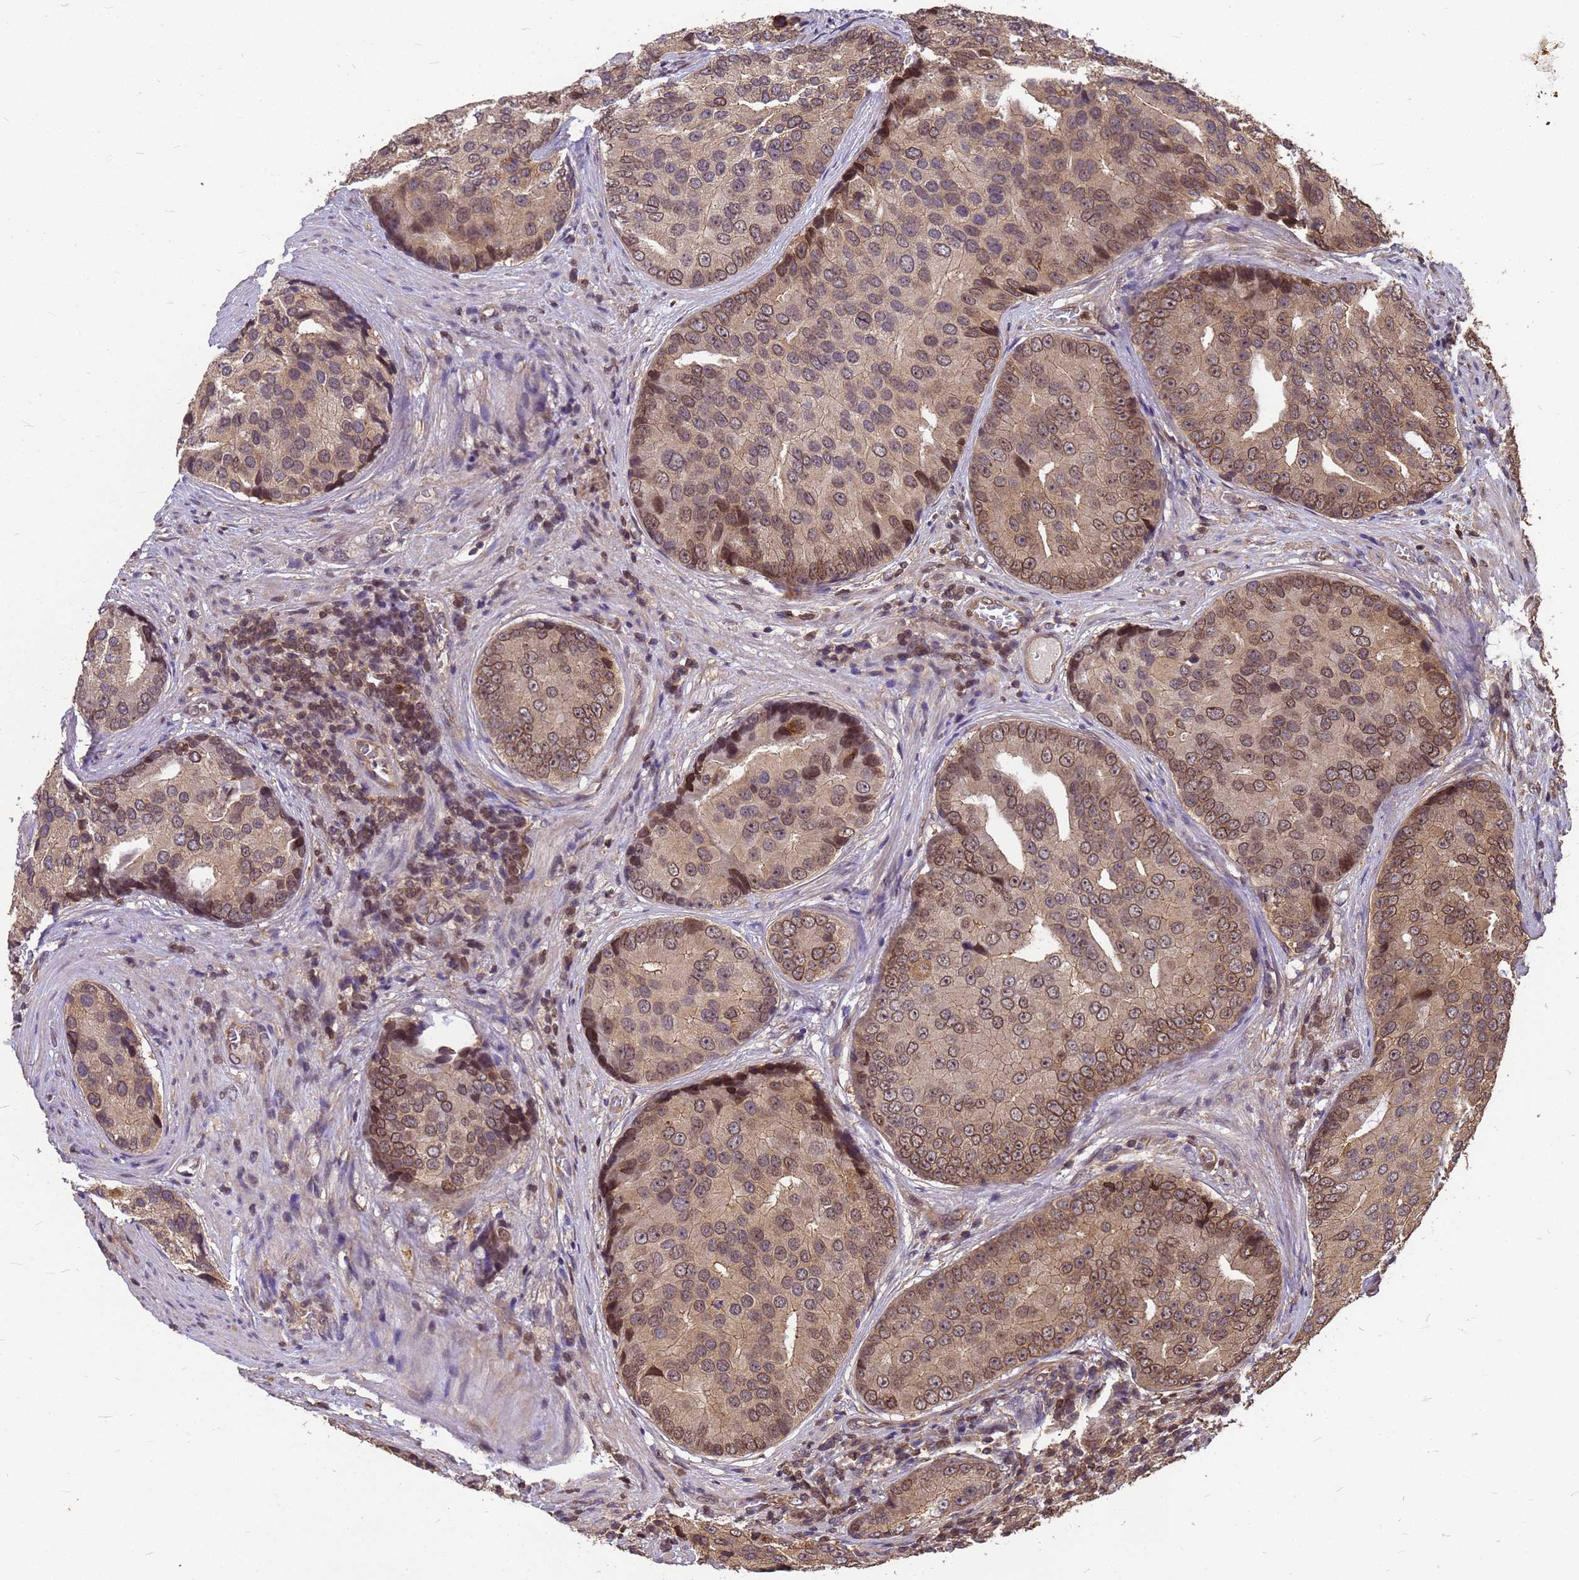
{"staining": {"intensity": "moderate", "quantity": ">75%", "location": "cytoplasmic/membranous,nuclear"}, "tissue": "prostate cancer", "cell_type": "Tumor cells", "image_type": "cancer", "snomed": [{"axis": "morphology", "description": "Adenocarcinoma, High grade"}, {"axis": "topography", "description": "Prostate"}], "caption": "Protein expression analysis of prostate cancer displays moderate cytoplasmic/membranous and nuclear expression in about >75% of tumor cells.", "gene": "C1orf35", "patient": {"sex": "male", "age": 62}}